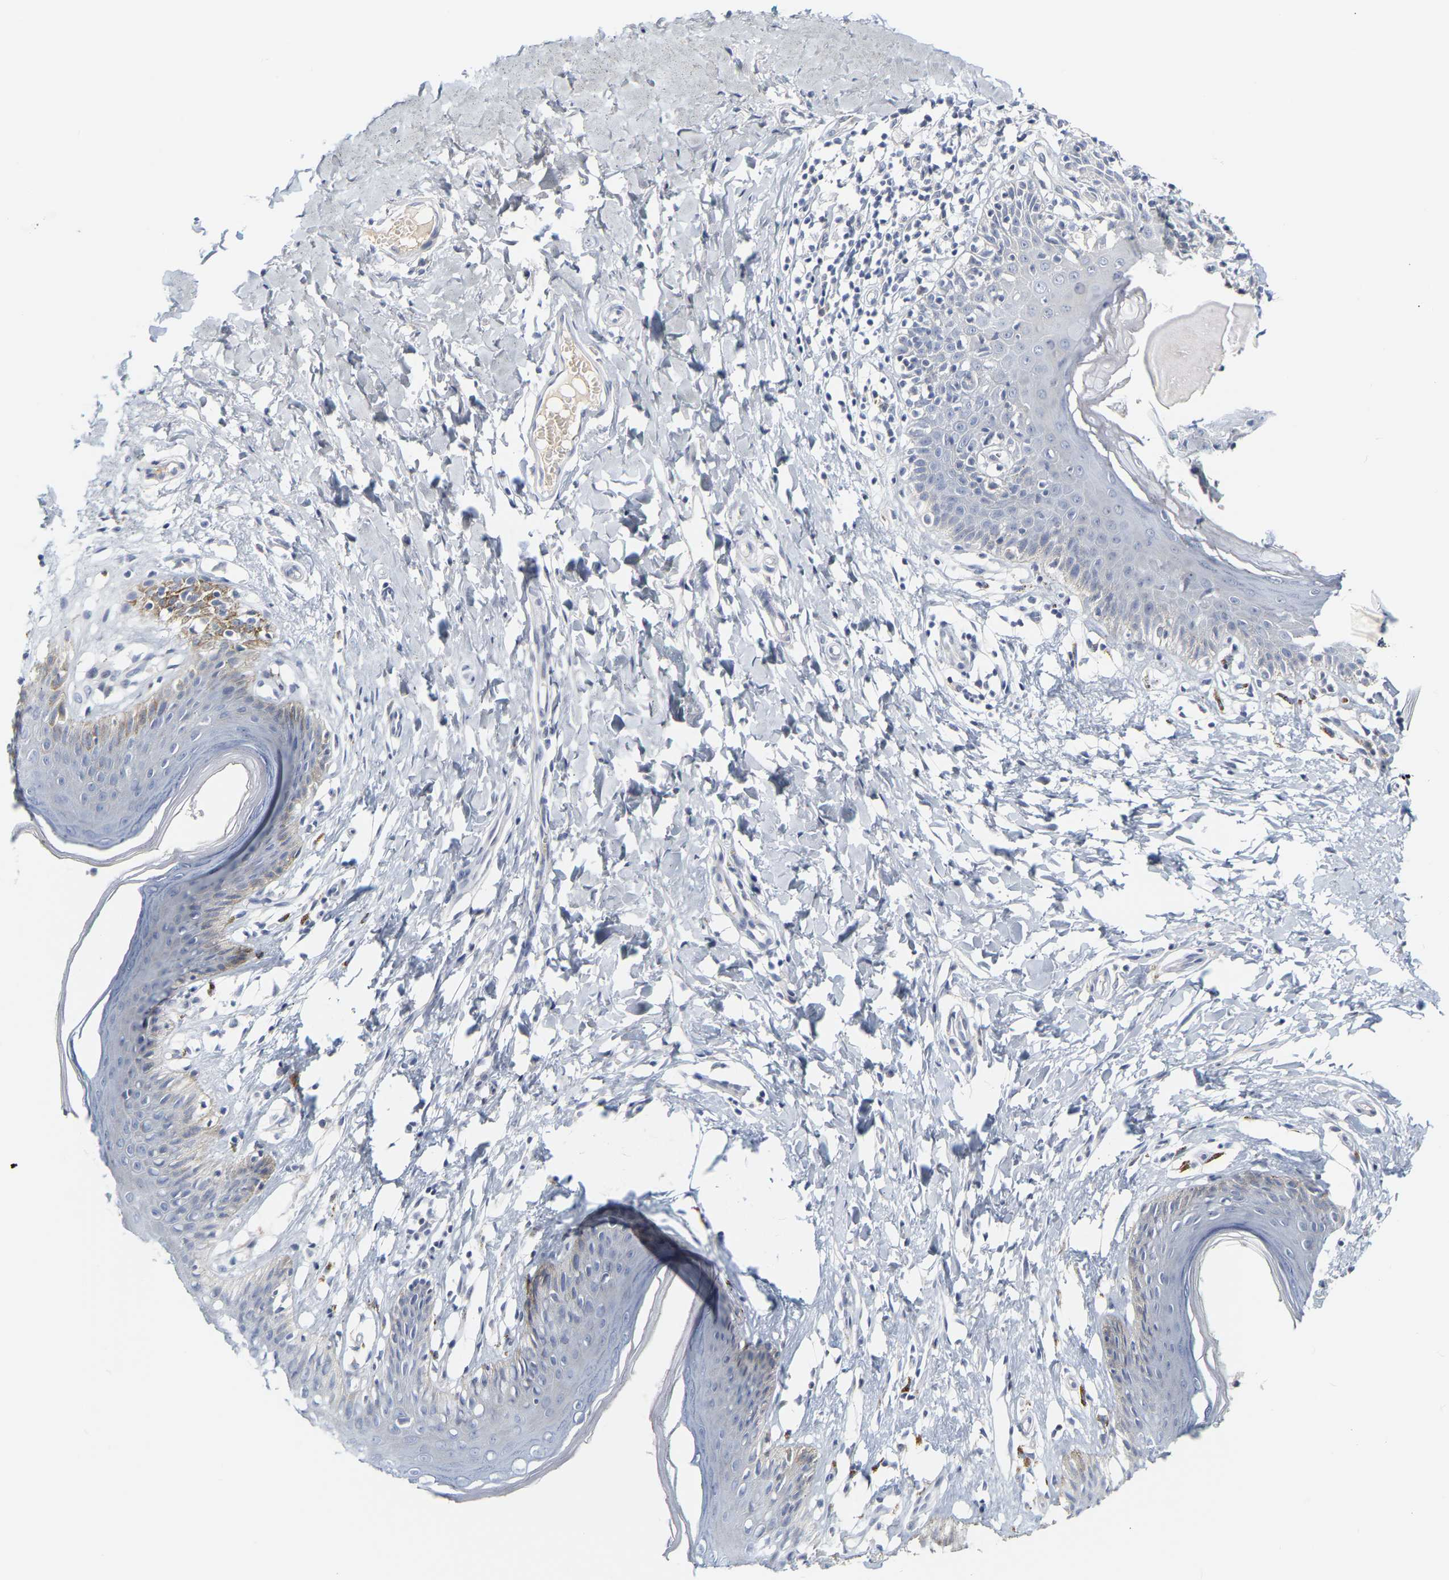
{"staining": {"intensity": "negative", "quantity": "none", "location": "none"}, "tissue": "skin", "cell_type": "Epidermal cells", "image_type": "normal", "snomed": [{"axis": "morphology", "description": "Normal tissue, NOS"}, {"axis": "topography", "description": "Vulva"}], "caption": "Immunohistochemical staining of benign human skin demonstrates no significant positivity in epidermal cells. (DAB immunohistochemistry (IHC), high magnification).", "gene": "GNAS", "patient": {"sex": "female", "age": 66}}